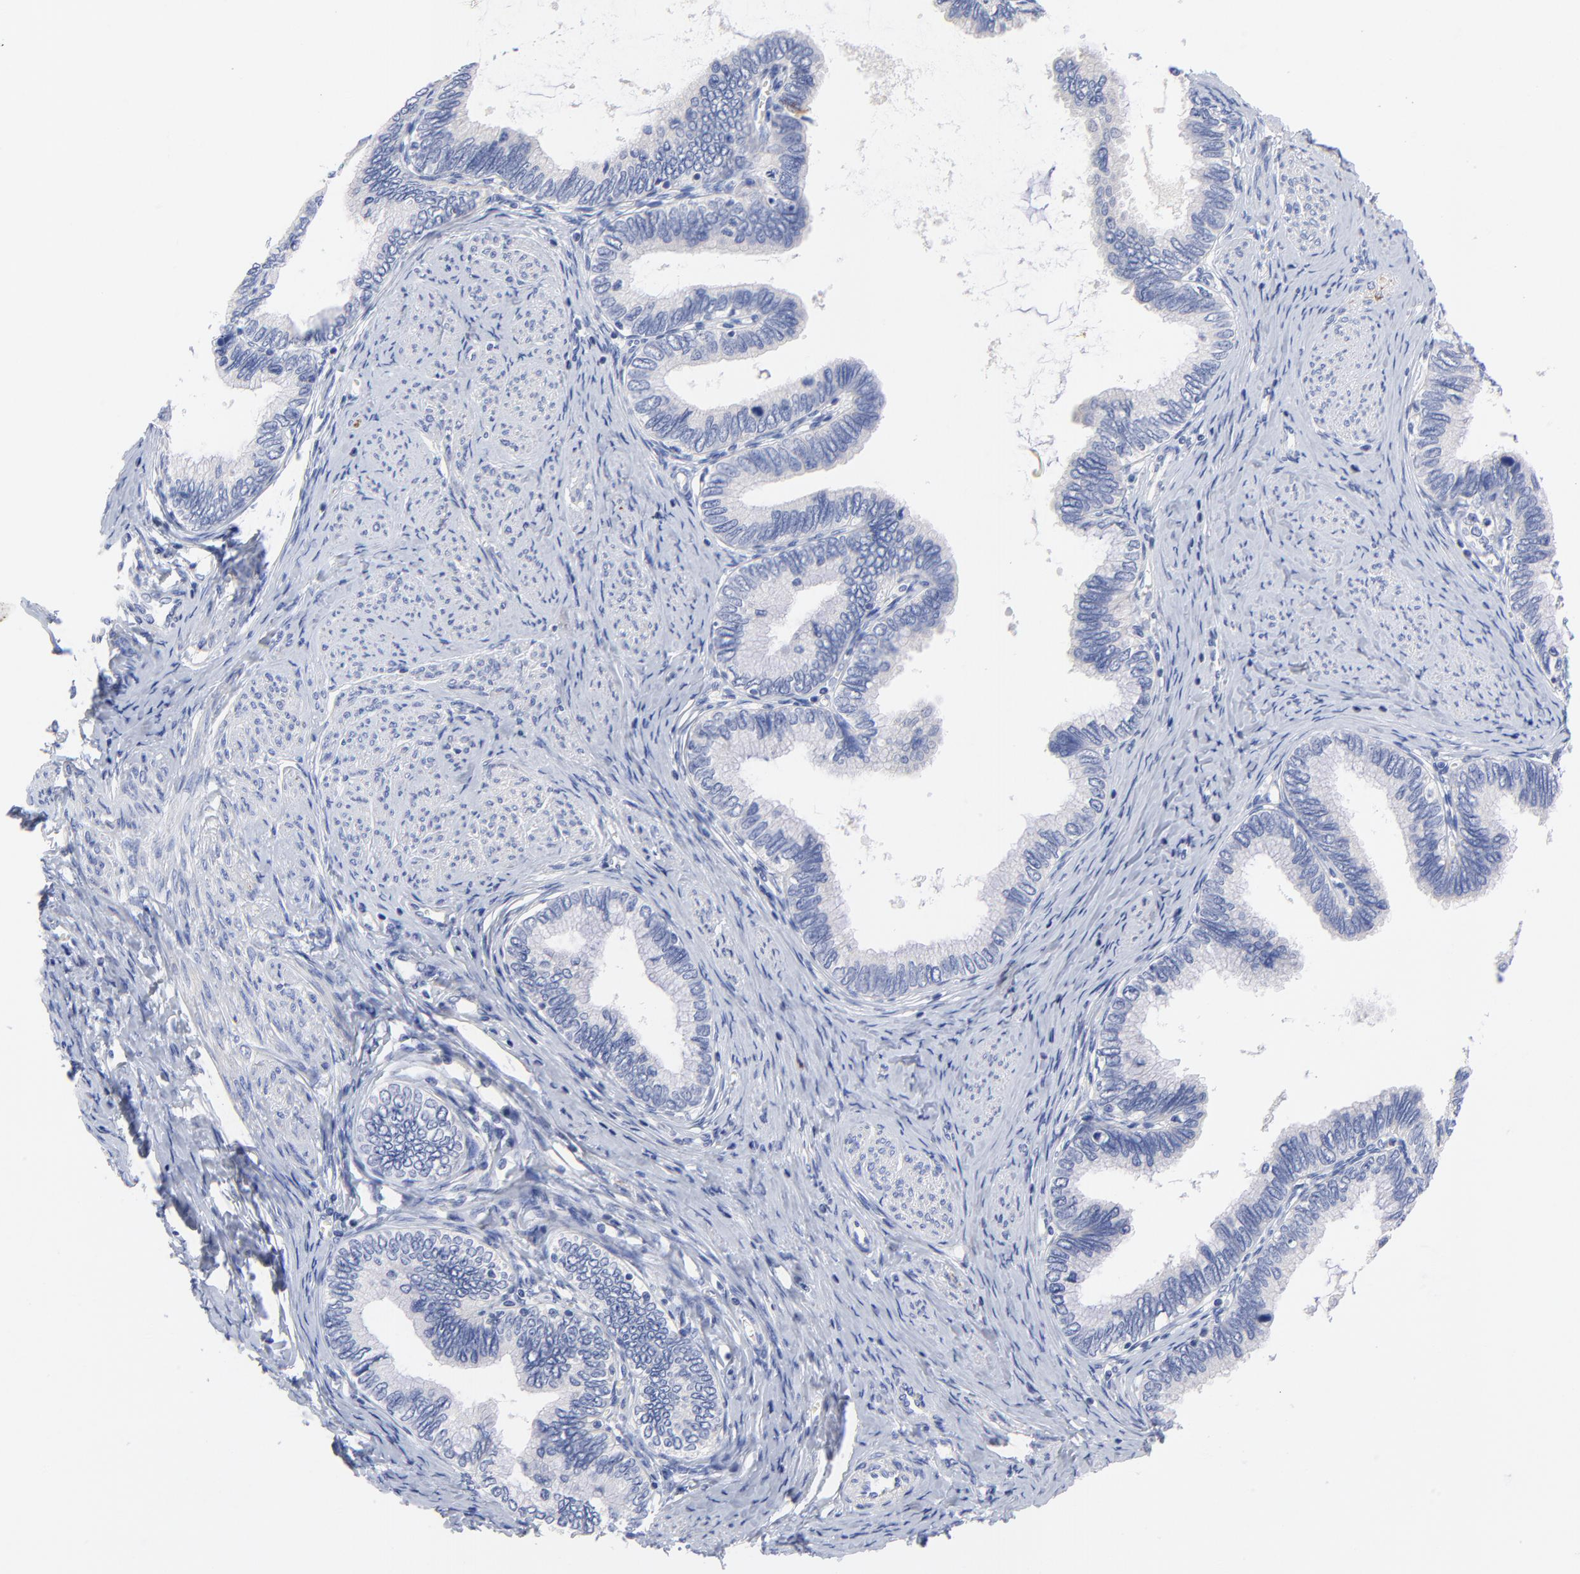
{"staining": {"intensity": "negative", "quantity": "none", "location": "none"}, "tissue": "cervical cancer", "cell_type": "Tumor cells", "image_type": "cancer", "snomed": [{"axis": "morphology", "description": "Adenocarcinoma, NOS"}, {"axis": "topography", "description": "Cervix"}], "caption": "There is no significant staining in tumor cells of cervical adenocarcinoma. (Immunohistochemistry (ihc), brightfield microscopy, high magnification).", "gene": "FBXO10", "patient": {"sex": "female", "age": 49}}